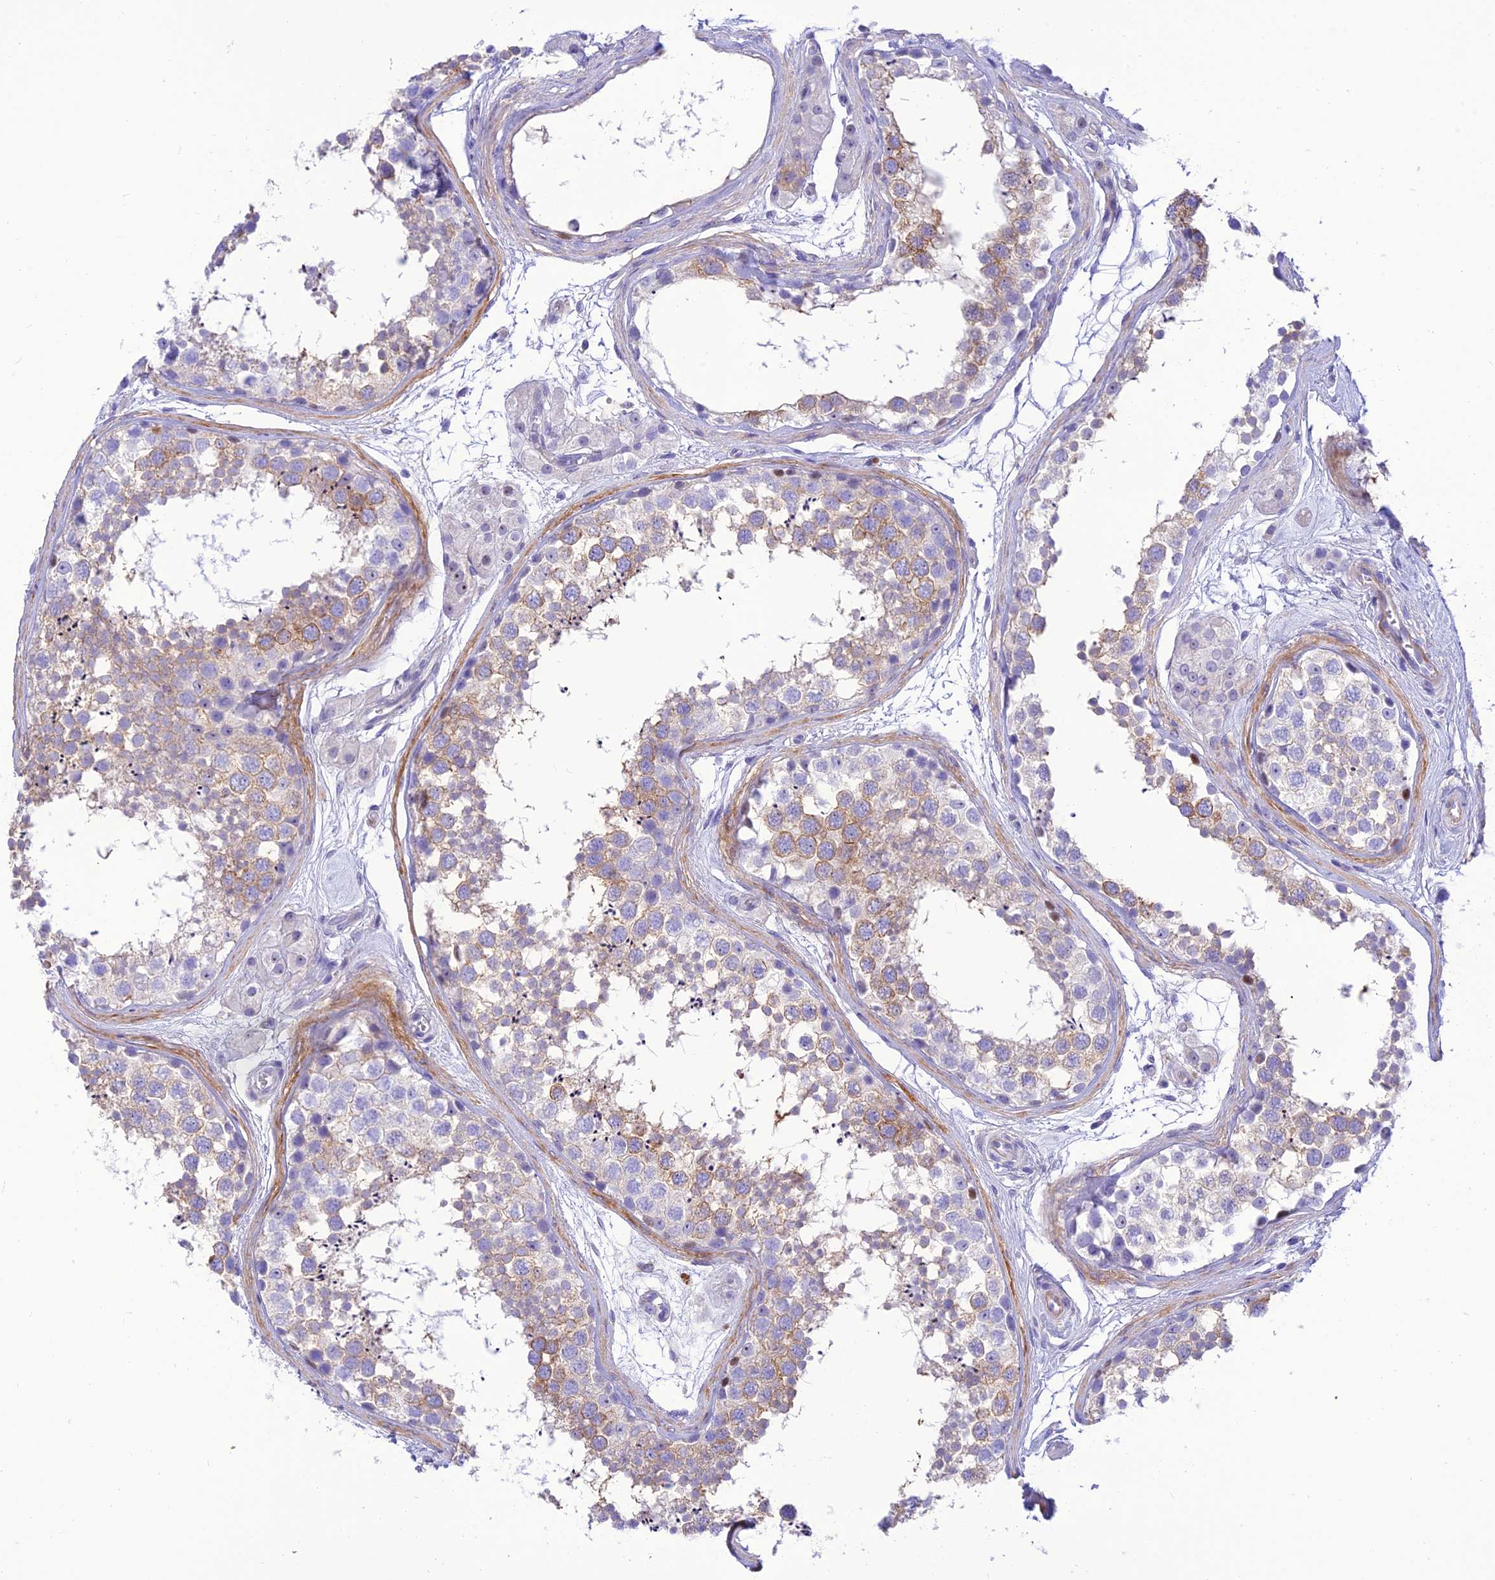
{"staining": {"intensity": "moderate", "quantity": "<25%", "location": "cytoplasmic/membranous,nuclear"}, "tissue": "testis", "cell_type": "Cells in seminiferous ducts", "image_type": "normal", "snomed": [{"axis": "morphology", "description": "Normal tissue, NOS"}, {"axis": "topography", "description": "Testis"}], "caption": "Immunohistochemical staining of benign testis reveals low levels of moderate cytoplasmic/membranous,nuclear staining in approximately <25% of cells in seminiferous ducts. (brown staining indicates protein expression, while blue staining denotes nuclei).", "gene": "PRNP", "patient": {"sex": "male", "age": 56}}